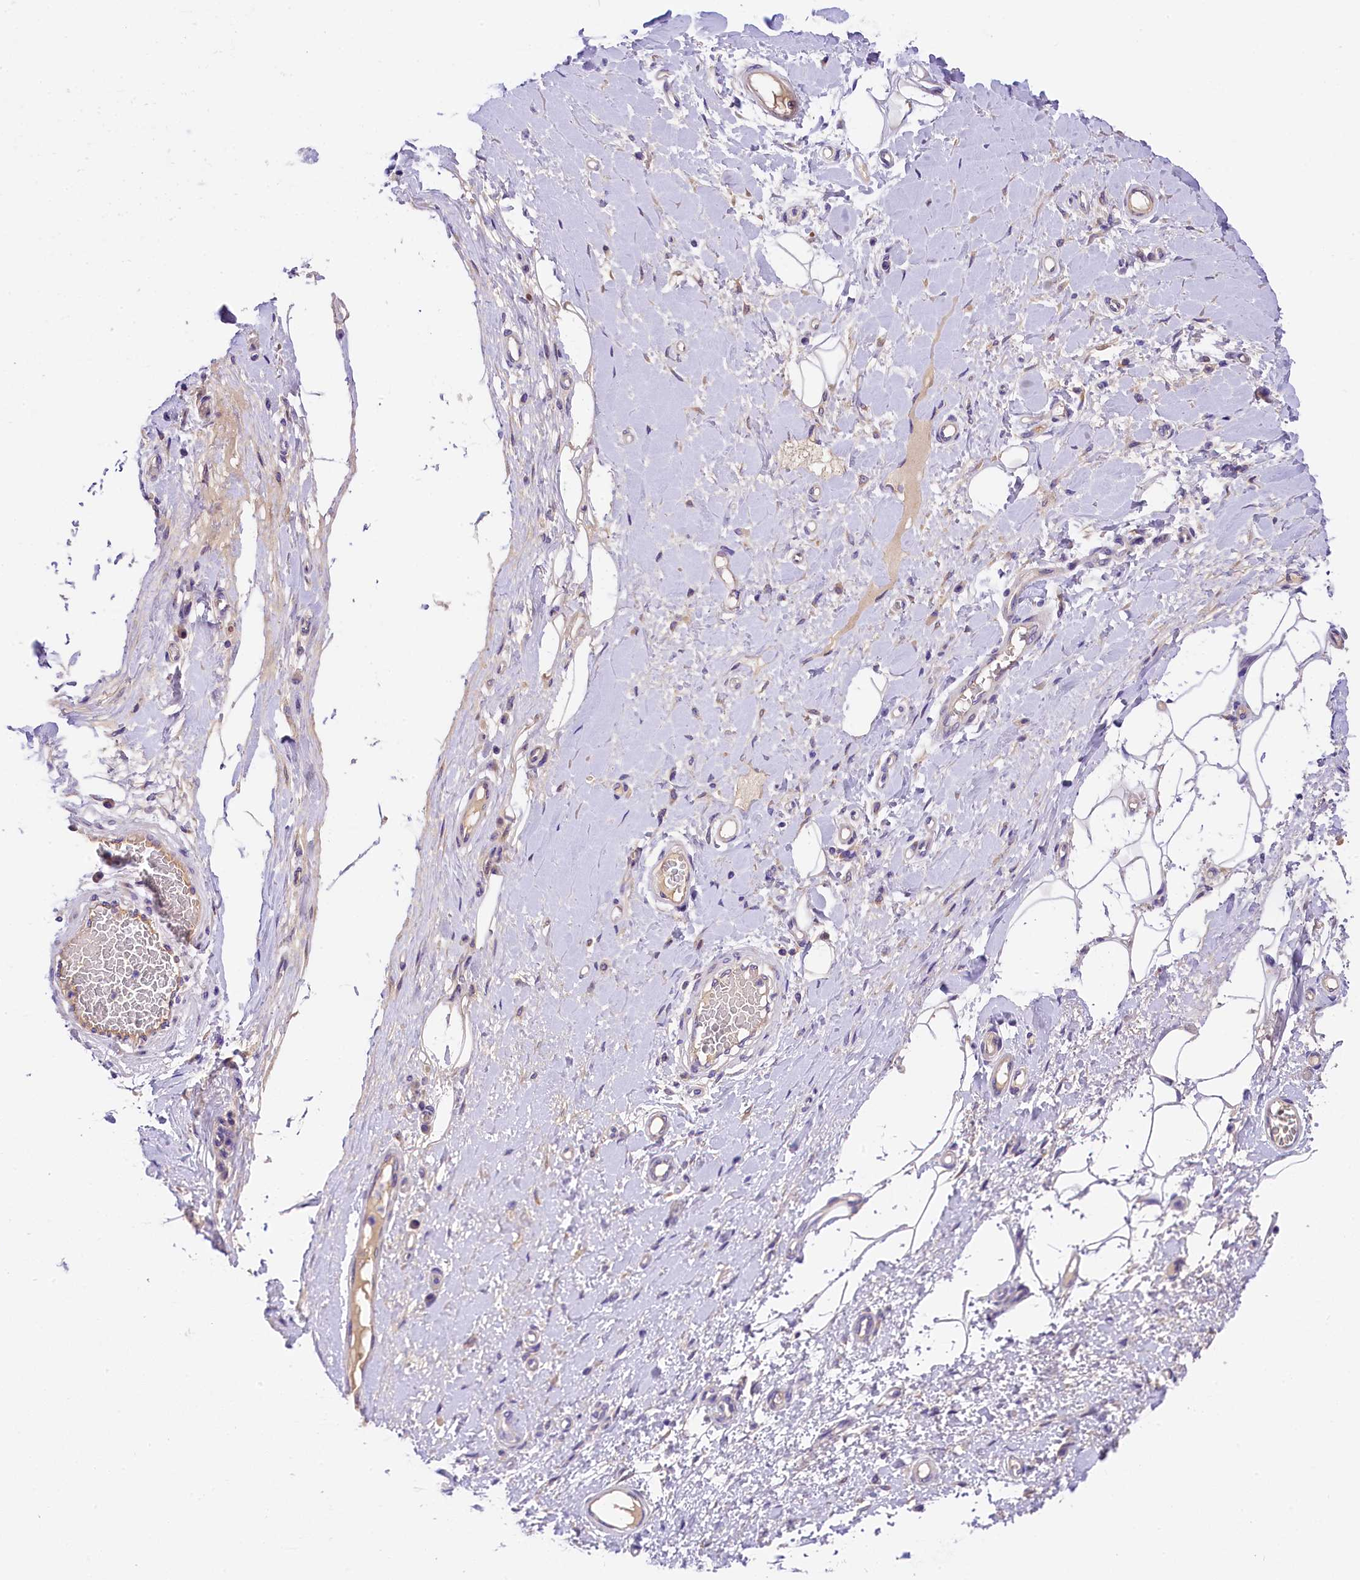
{"staining": {"intensity": "negative", "quantity": "none", "location": "none"}, "tissue": "adipose tissue", "cell_type": "Adipocytes", "image_type": "normal", "snomed": [{"axis": "morphology", "description": "Normal tissue, NOS"}, {"axis": "morphology", "description": "Adenocarcinoma, NOS"}, {"axis": "topography", "description": "Esophagus"}, {"axis": "topography", "description": "Stomach, upper"}, {"axis": "topography", "description": "Peripheral nerve tissue"}], "caption": "DAB (3,3'-diaminobenzidine) immunohistochemical staining of benign adipose tissue displays no significant expression in adipocytes.", "gene": "UBXN6", "patient": {"sex": "male", "age": 62}}